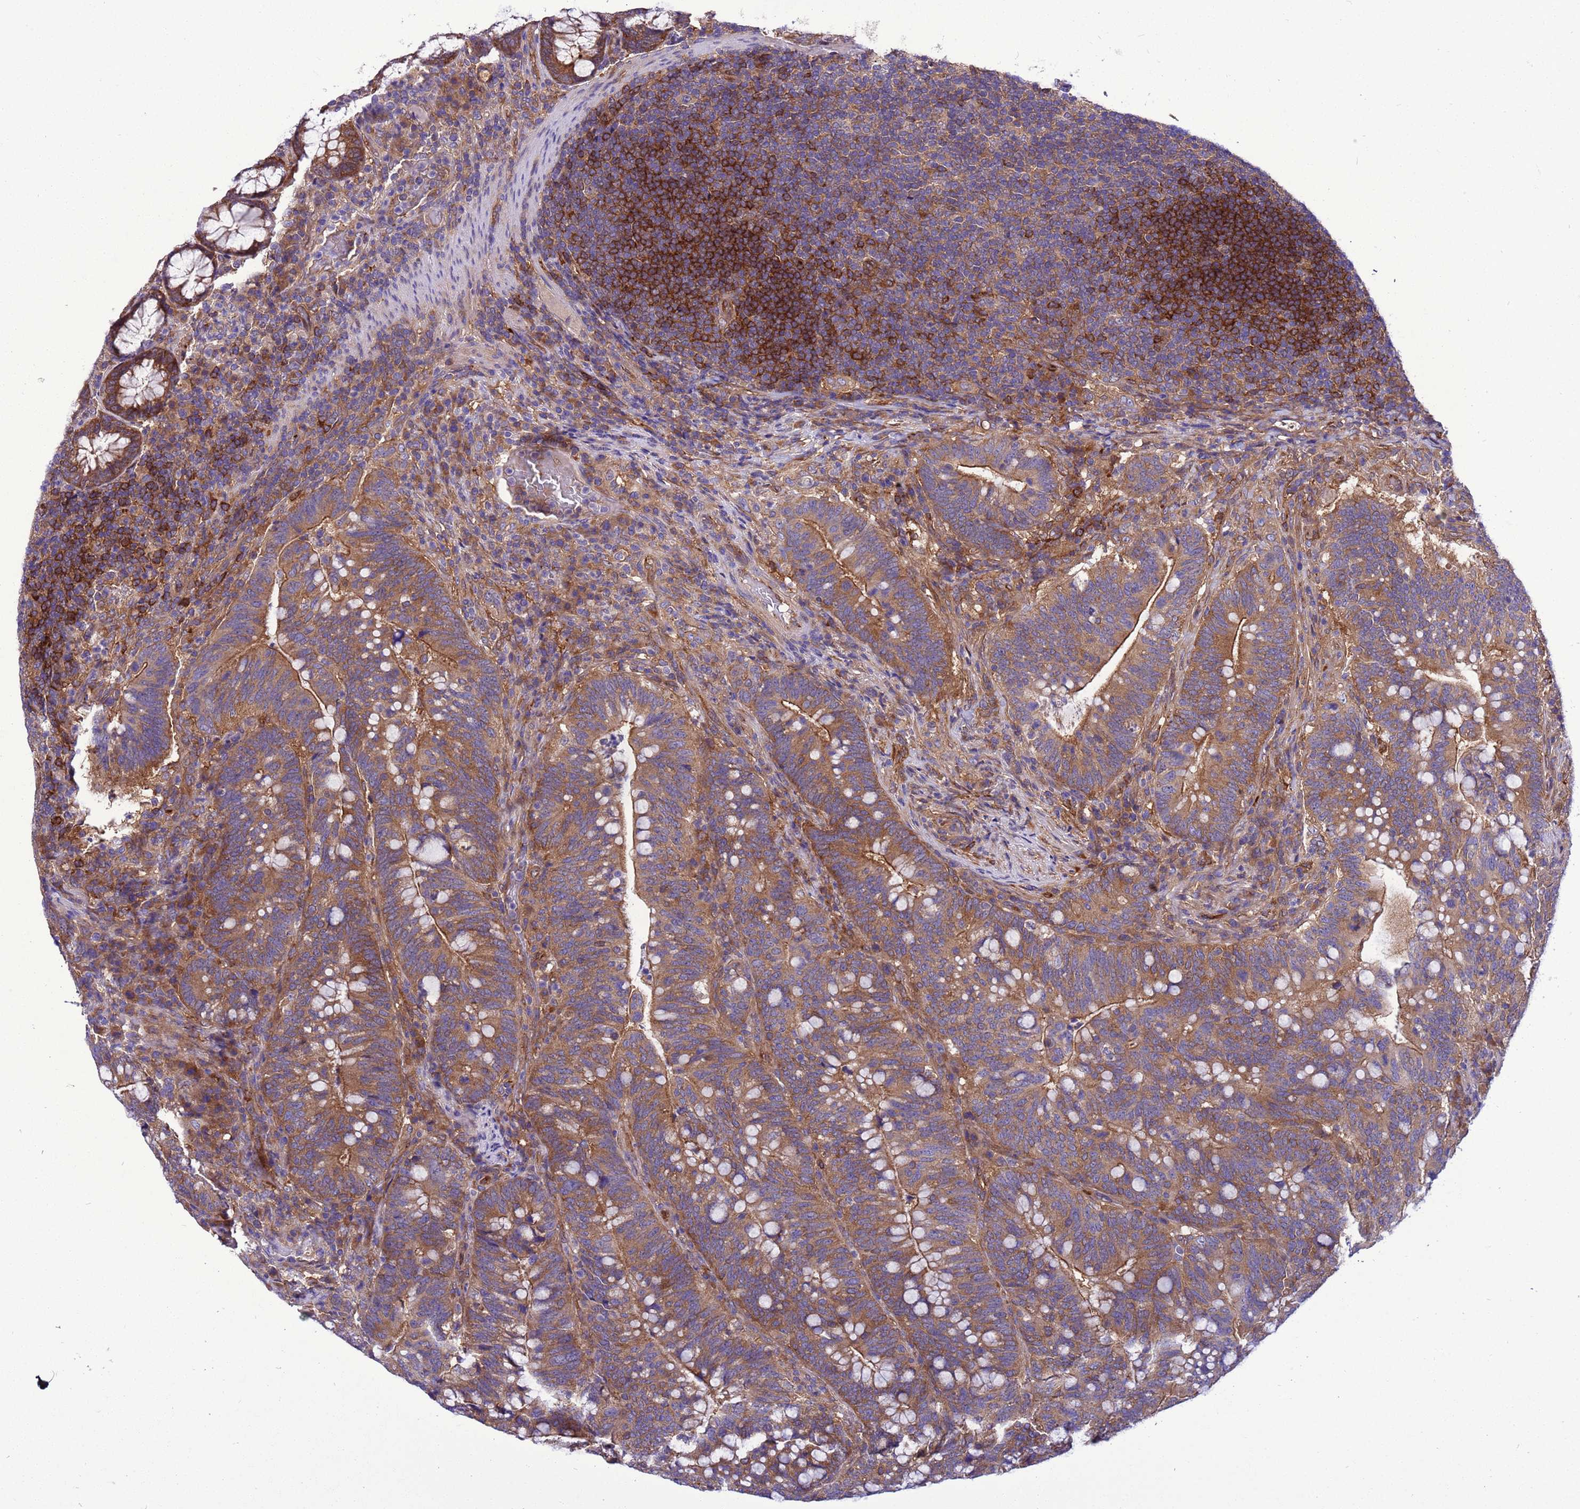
{"staining": {"intensity": "moderate", "quantity": ">75%", "location": "cytoplasmic/membranous"}, "tissue": "colorectal cancer", "cell_type": "Tumor cells", "image_type": "cancer", "snomed": [{"axis": "morphology", "description": "Normal tissue, NOS"}, {"axis": "morphology", "description": "Adenocarcinoma, NOS"}, {"axis": "topography", "description": "Colon"}], "caption": "Approximately >75% of tumor cells in human colorectal cancer (adenocarcinoma) demonstrate moderate cytoplasmic/membranous protein staining as visualized by brown immunohistochemical staining.", "gene": "RABEP2", "patient": {"sex": "female", "age": 66}}